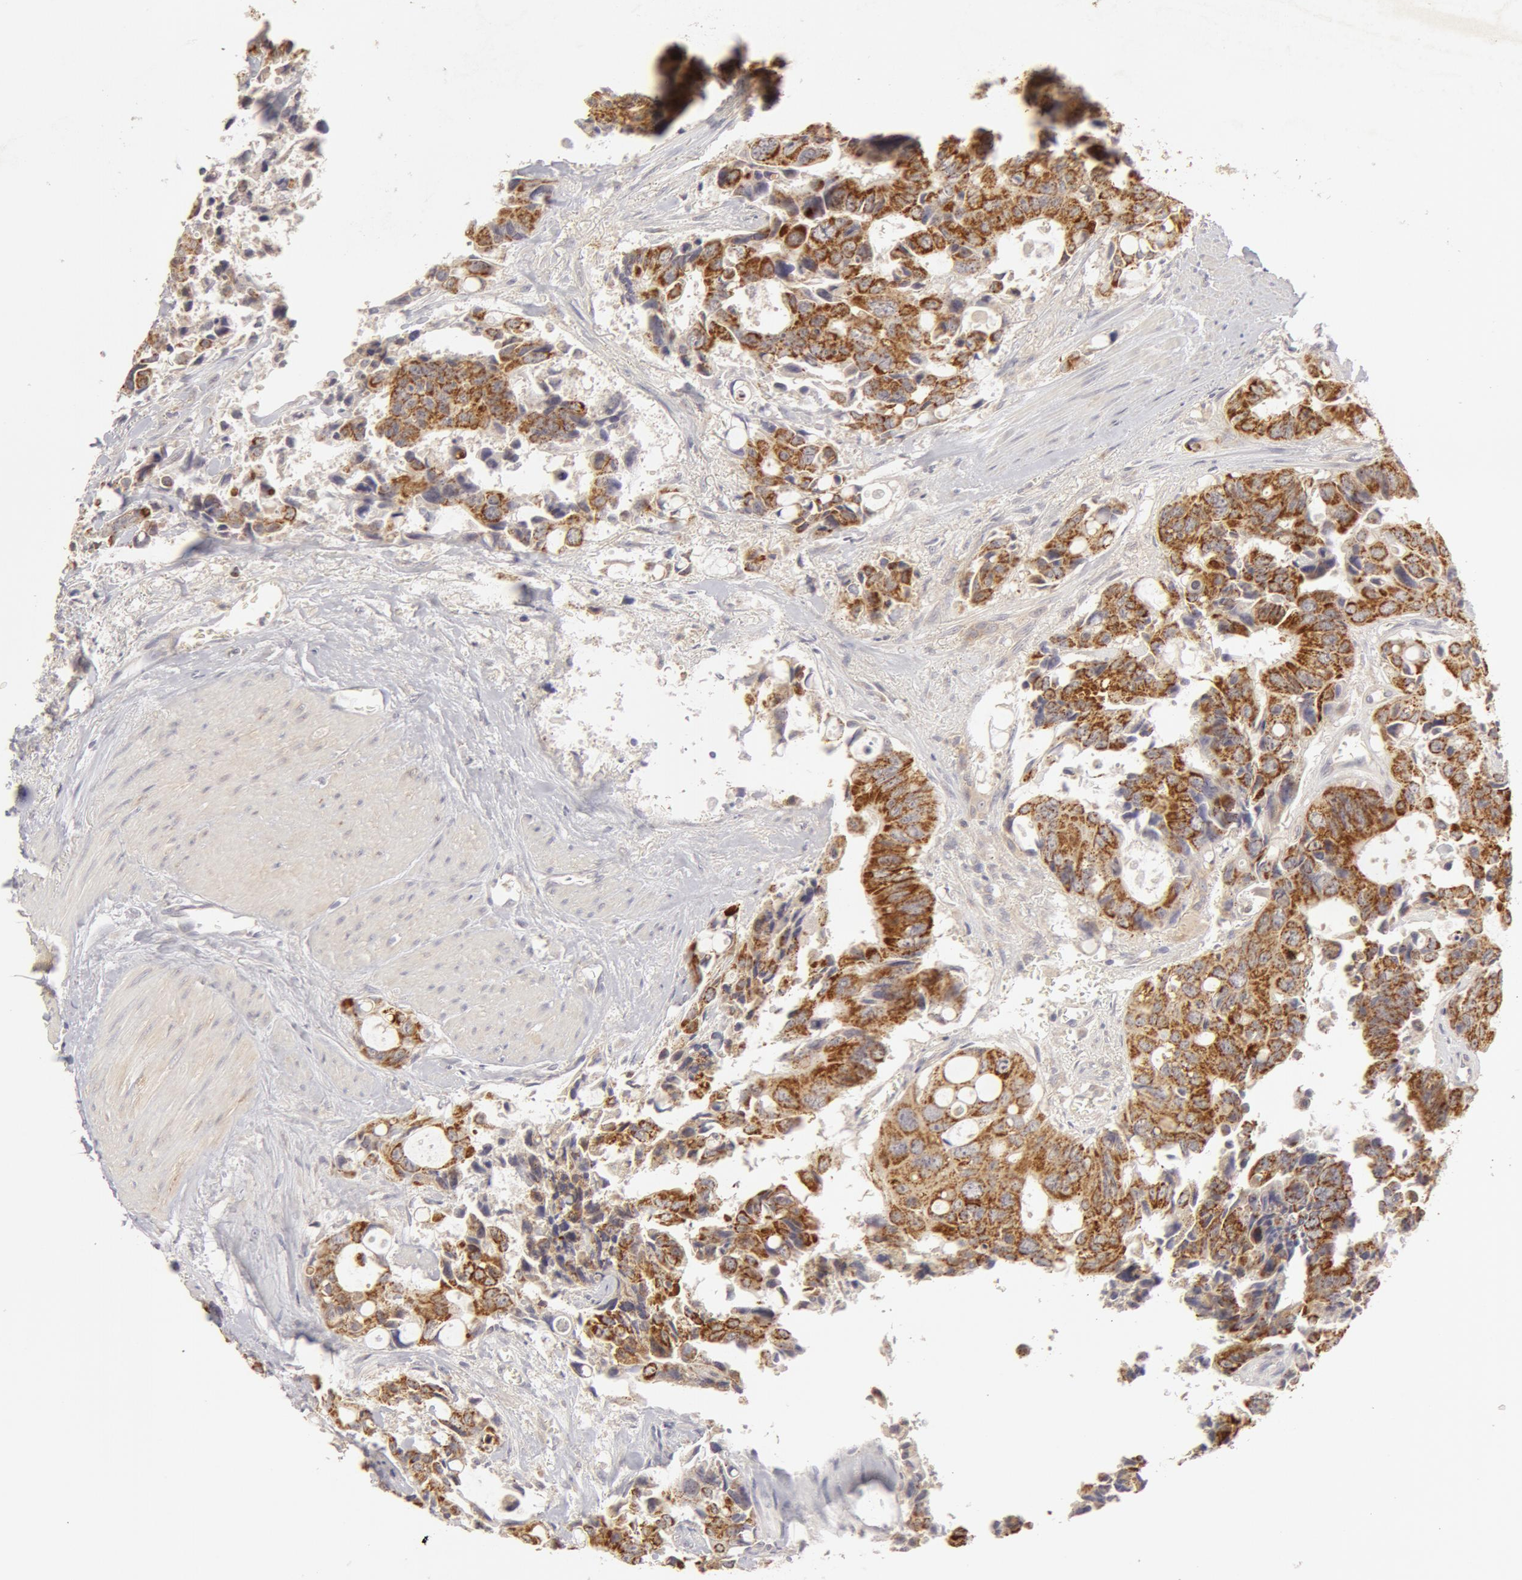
{"staining": {"intensity": "moderate", "quantity": ">75%", "location": "cytoplasmic/membranous"}, "tissue": "colorectal cancer", "cell_type": "Tumor cells", "image_type": "cancer", "snomed": [{"axis": "morphology", "description": "Adenocarcinoma, NOS"}, {"axis": "topography", "description": "Rectum"}], "caption": "Colorectal cancer stained with DAB immunohistochemistry (IHC) displays medium levels of moderate cytoplasmic/membranous positivity in about >75% of tumor cells.", "gene": "ADPRH", "patient": {"sex": "male", "age": 76}}